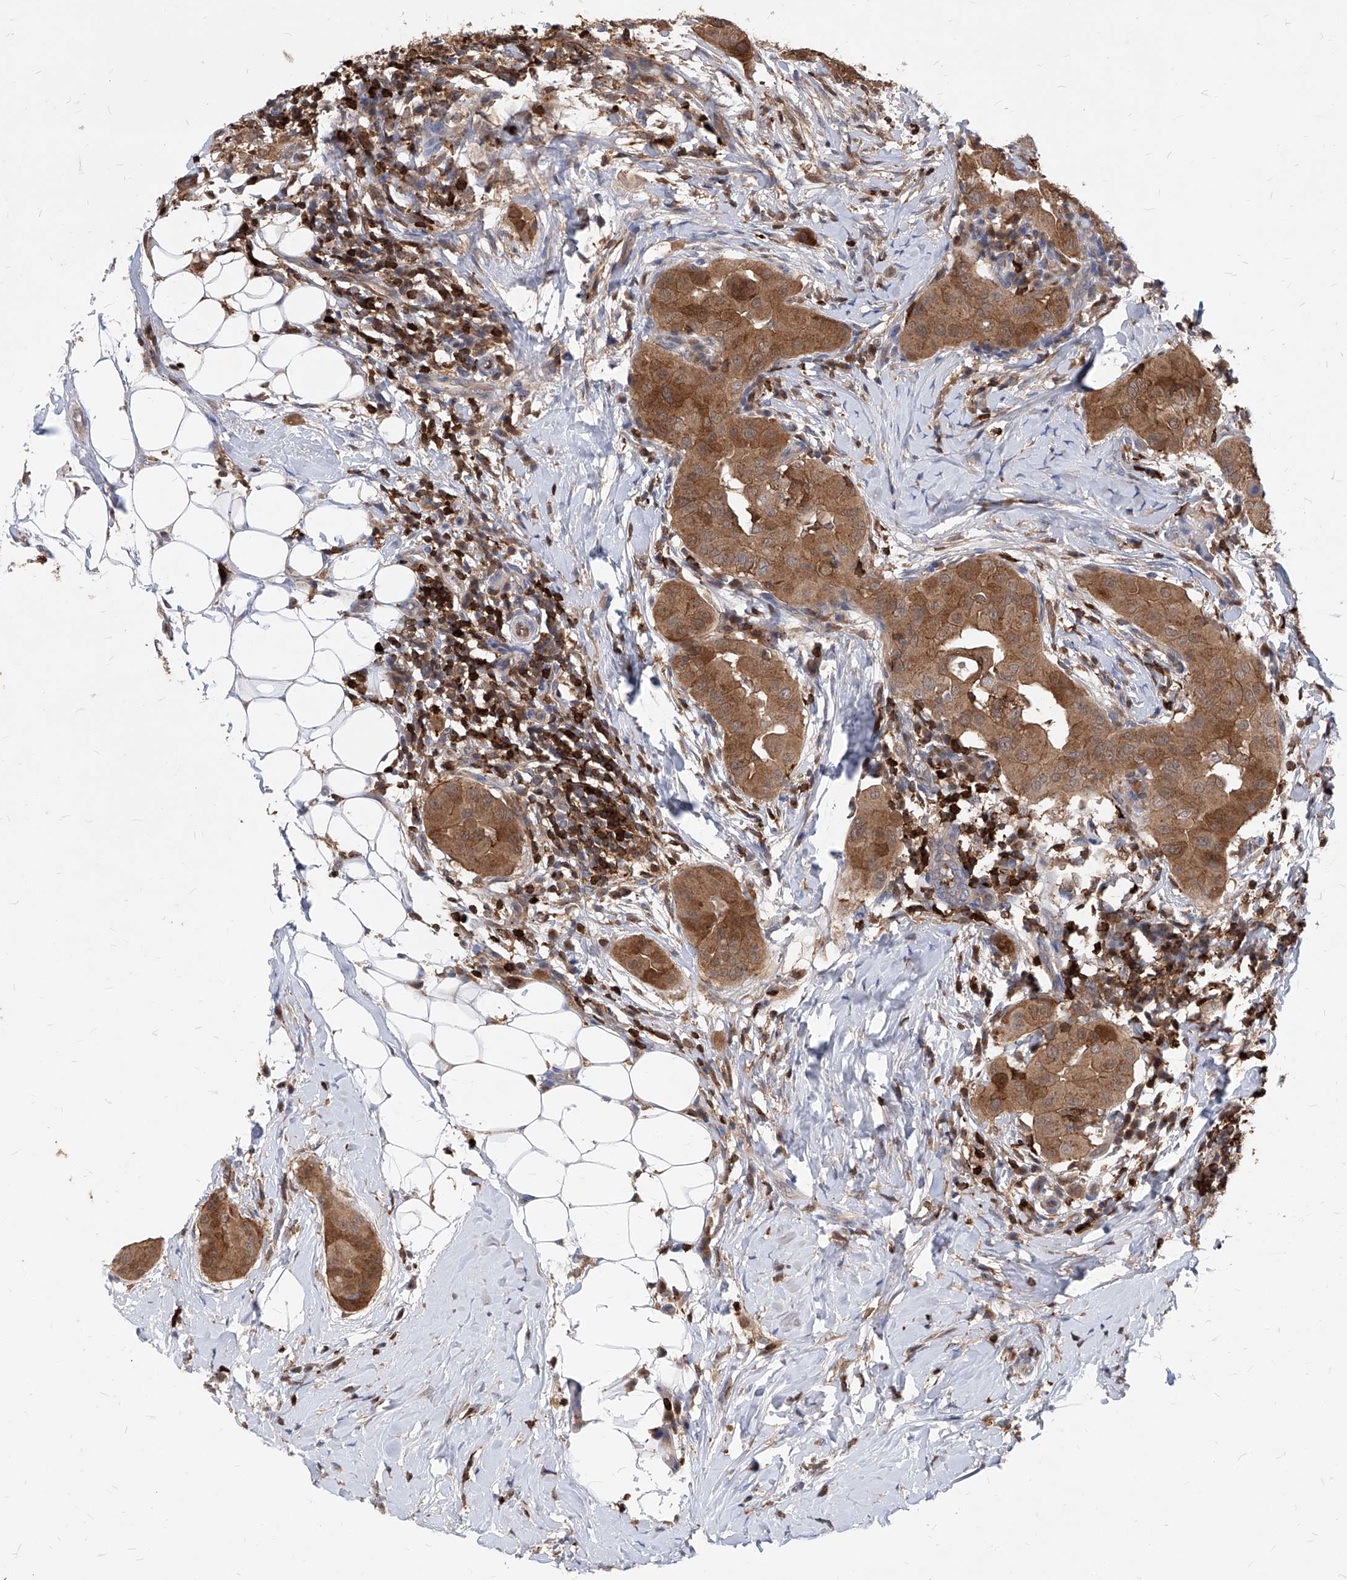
{"staining": {"intensity": "strong", "quantity": ">75%", "location": "cytoplasmic/membranous"}, "tissue": "thyroid cancer", "cell_type": "Tumor cells", "image_type": "cancer", "snomed": [{"axis": "morphology", "description": "Papillary adenocarcinoma, NOS"}, {"axis": "topography", "description": "Thyroid gland"}], "caption": "Tumor cells demonstrate high levels of strong cytoplasmic/membranous staining in approximately >75% of cells in thyroid cancer.", "gene": "ABRACL", "patient": {"sex": "male", "age": 33}}